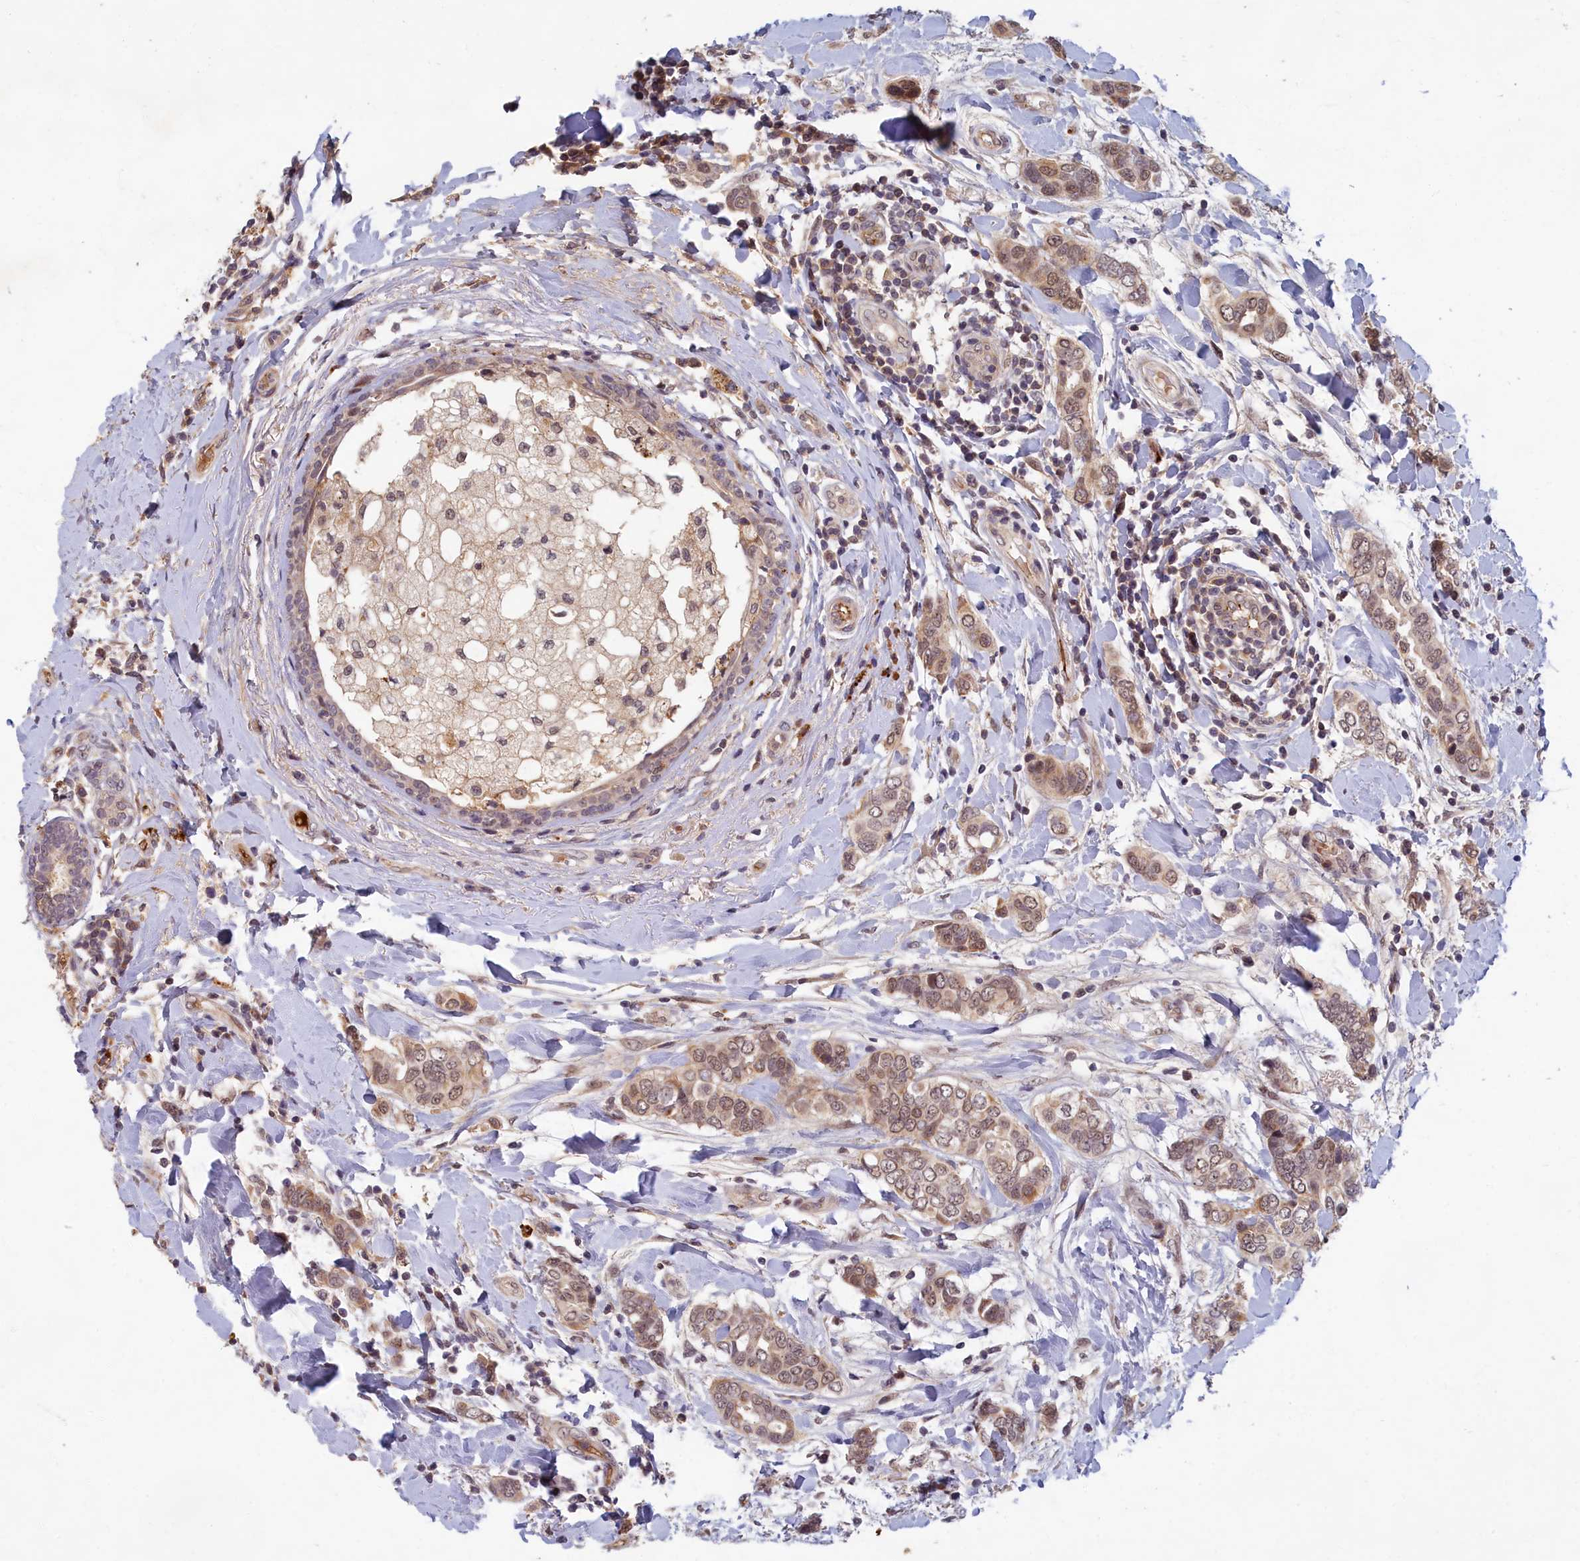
{"staining": {"intensity": "weak", "quantity": ">75%", "location": "cytoplasmic/membranous,nuclear"}, "tissue": "breast cancer", "cell_type": "Tumor cells", "image_type": "cancer", "snomed": [{"axis": "morphology", "description": "Lobular carcinoma"}, {"axis": "topography", "description": "Breast"}], "caption": "Tumor cells demonstrate weak cytoplasmic/membranous and nuclear staining in about >75% of cells in breast cancer (lobular carcinoma). (IHC, brightfield microscopy, high magnification).", "gene": "EARS2", "patient": {"sex": "female", "age": 51}}